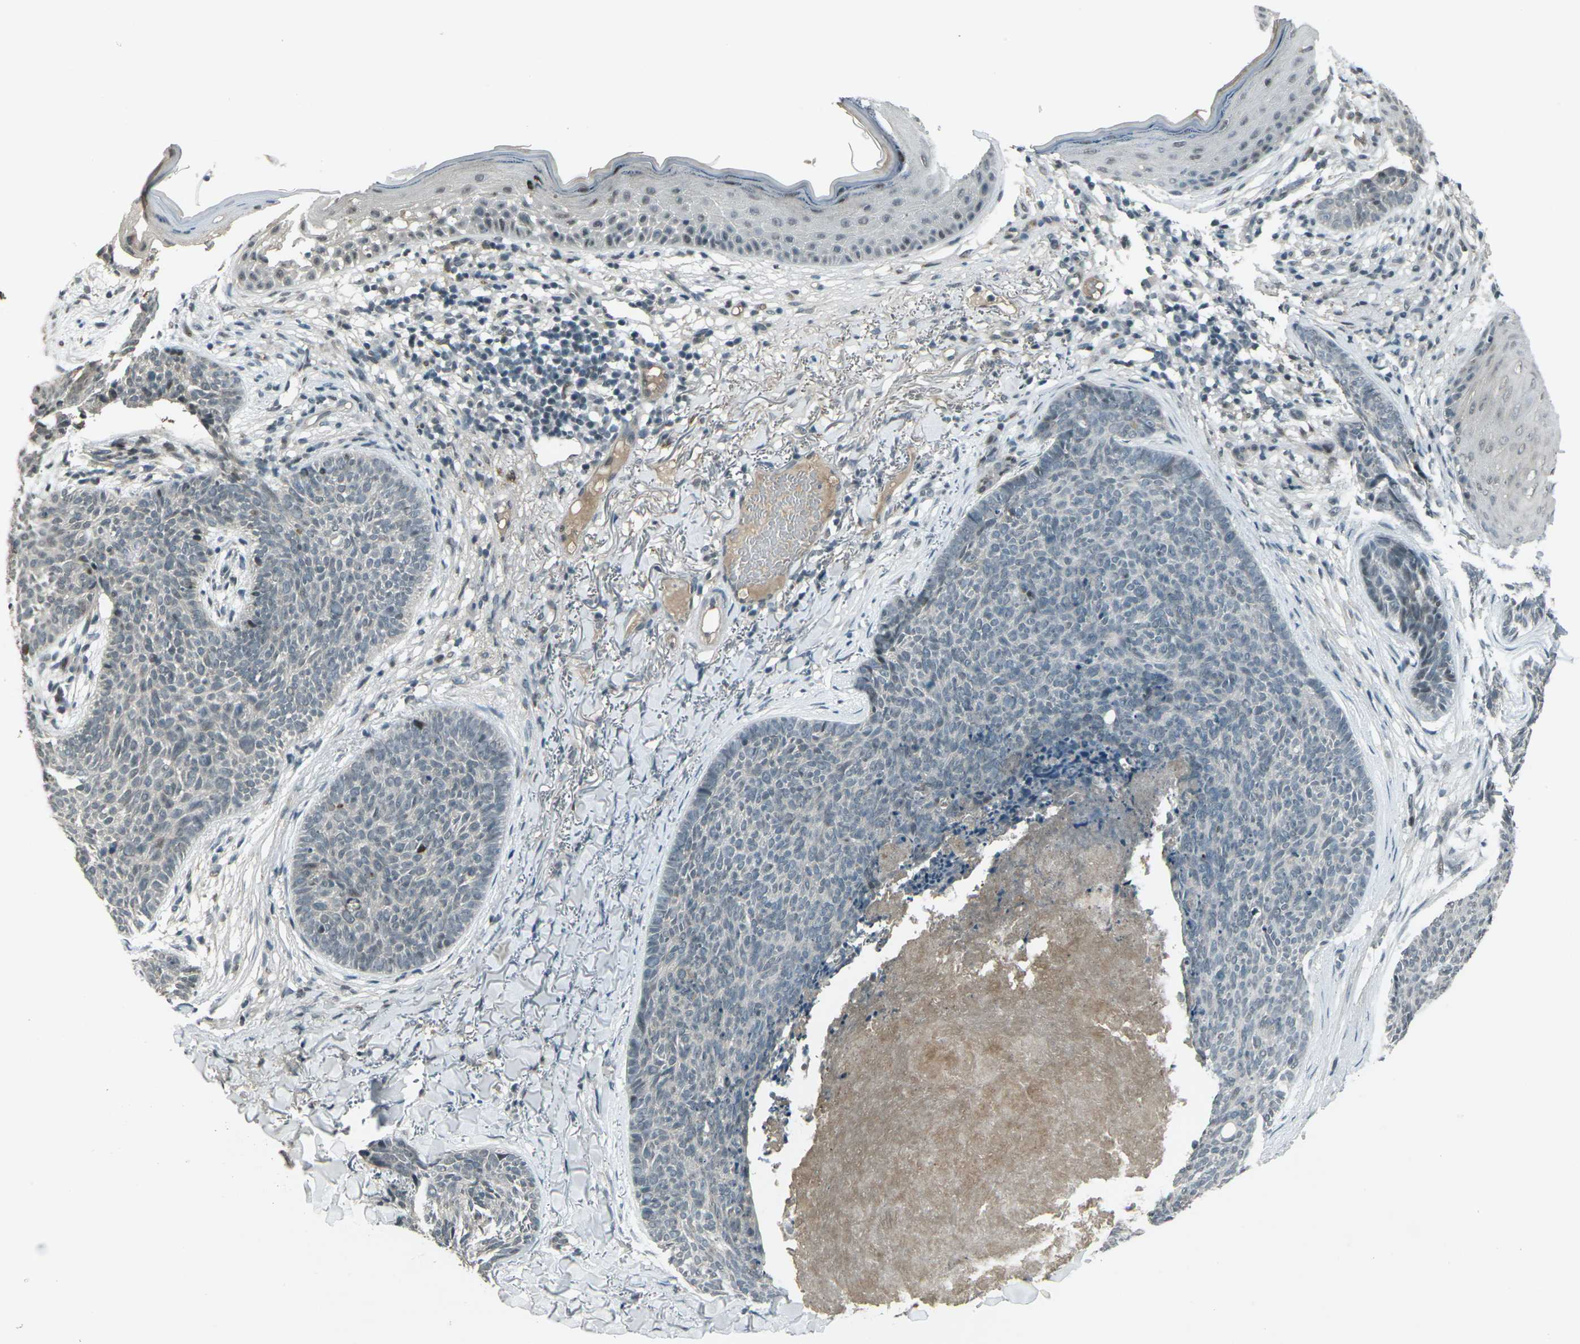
{"staining": {"intensity": "negative", "quantity": "none", "location": "none"}, "tissue": "skin cancer", "cell_type": "Tumor cells", "image_type": "cancer", "snomed": [{"axis": "morphology", "description": "Basal cell carcinoma"}, {"axis": "topography", "description": "Skin"}], "caption": "Skin basal cell carcinoma was stained to show a protein in brown. There is no significant positivity in tumor cells. The staining was performed using DAB (3,3'-diaminobenzidine) to visualize the protein expression in brown, while the nuclei were stained in blue with hematoxylin (Magnification: 20x).", "gene": "GPR19", "patient": {"sex": "female", "age": 70}}